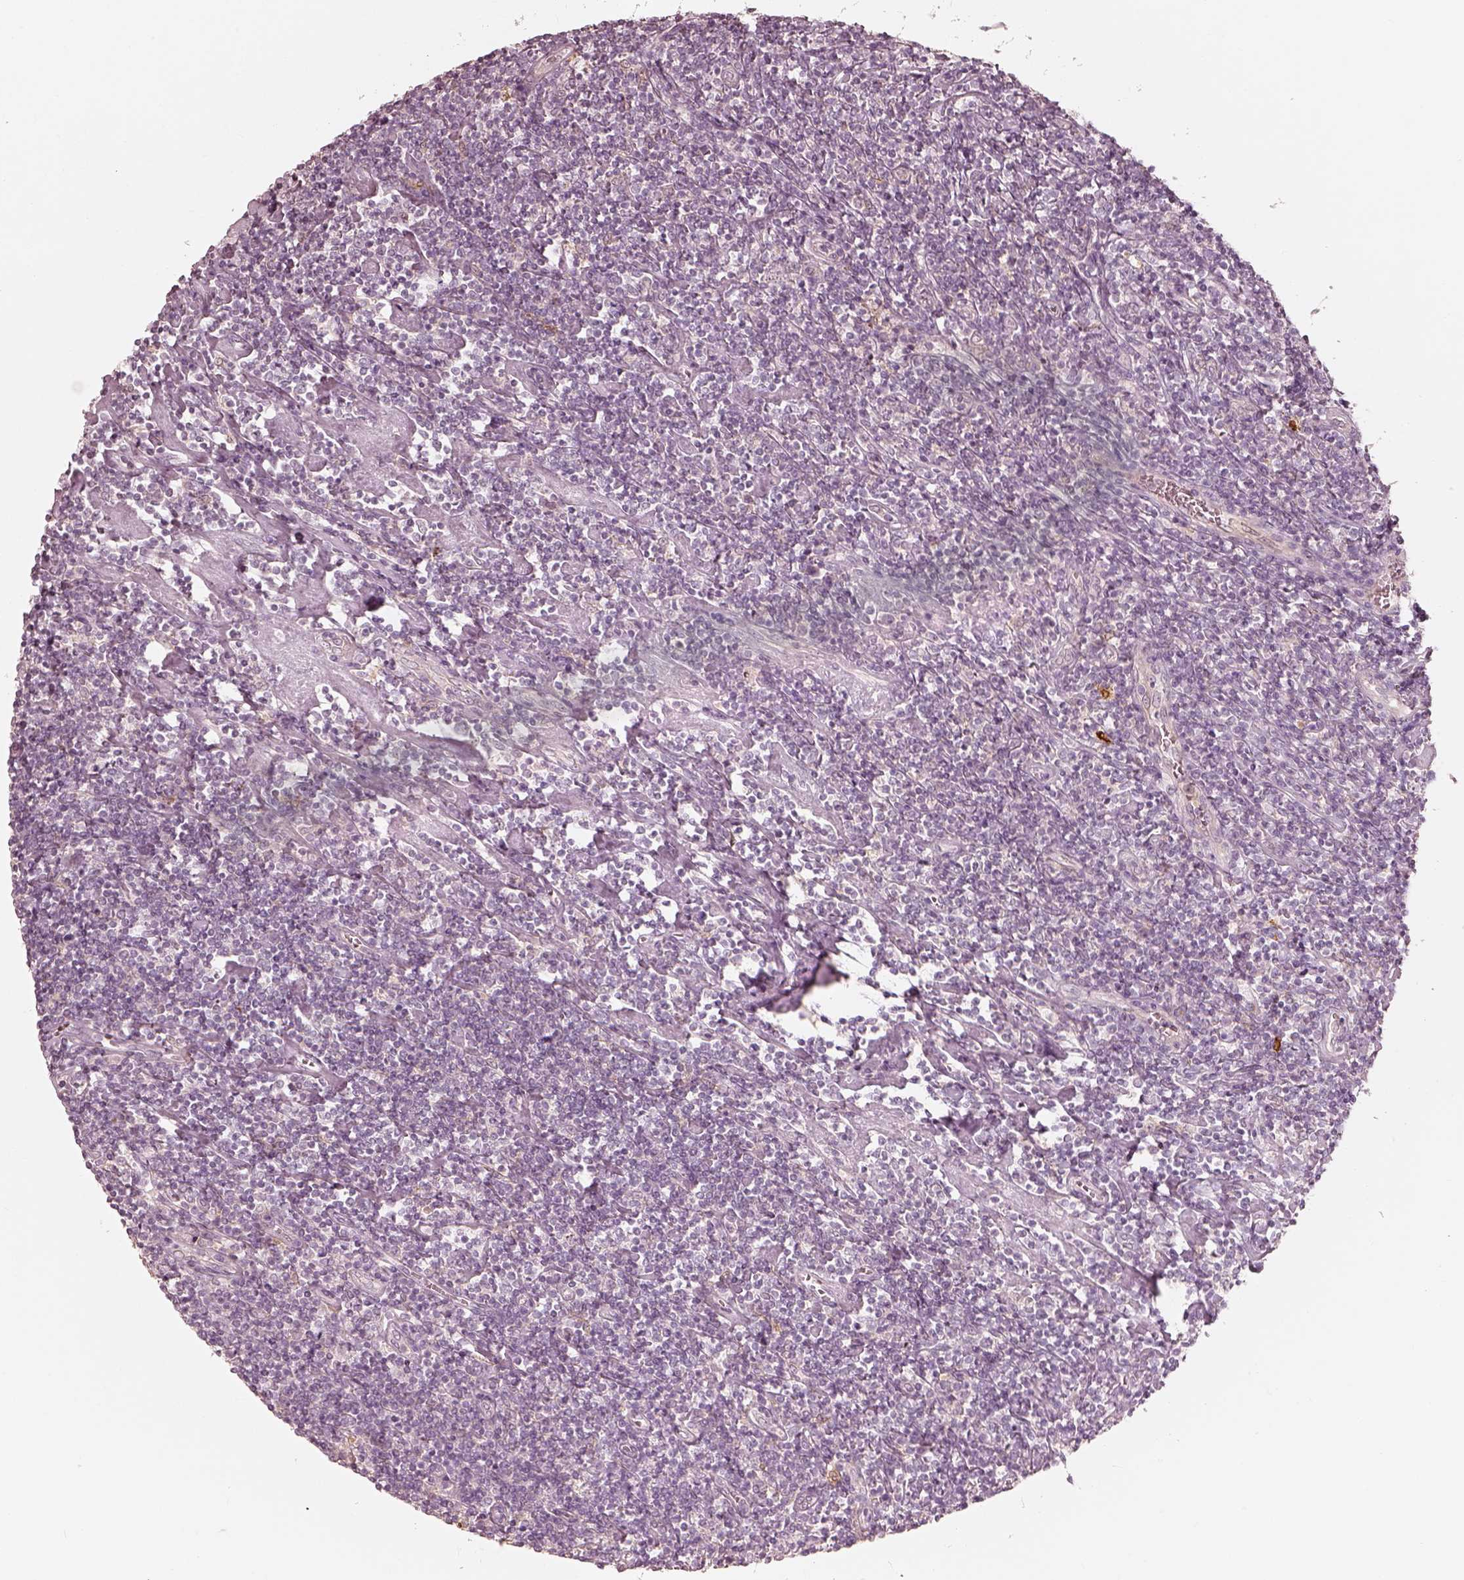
{"staining": {"intensity": "negative", "quantity": "none", "location": "none"}, "tissue": "lymphoma", "cell_type": "Tumor cells", "image_type": "cancer", "snomed": [{"axis": "morphology", "description": "Hodgkin's disease, NOS"}, {"axis": "topography", "description": "Lymph node"}], "caption": "Tumor cells are negative for protein expression in human Hodgkin's disease. (DAB immunohistochemistry (IHC), high magnification).", "gene": "WLS", "patient": {"sex": "male", "age": 40}}